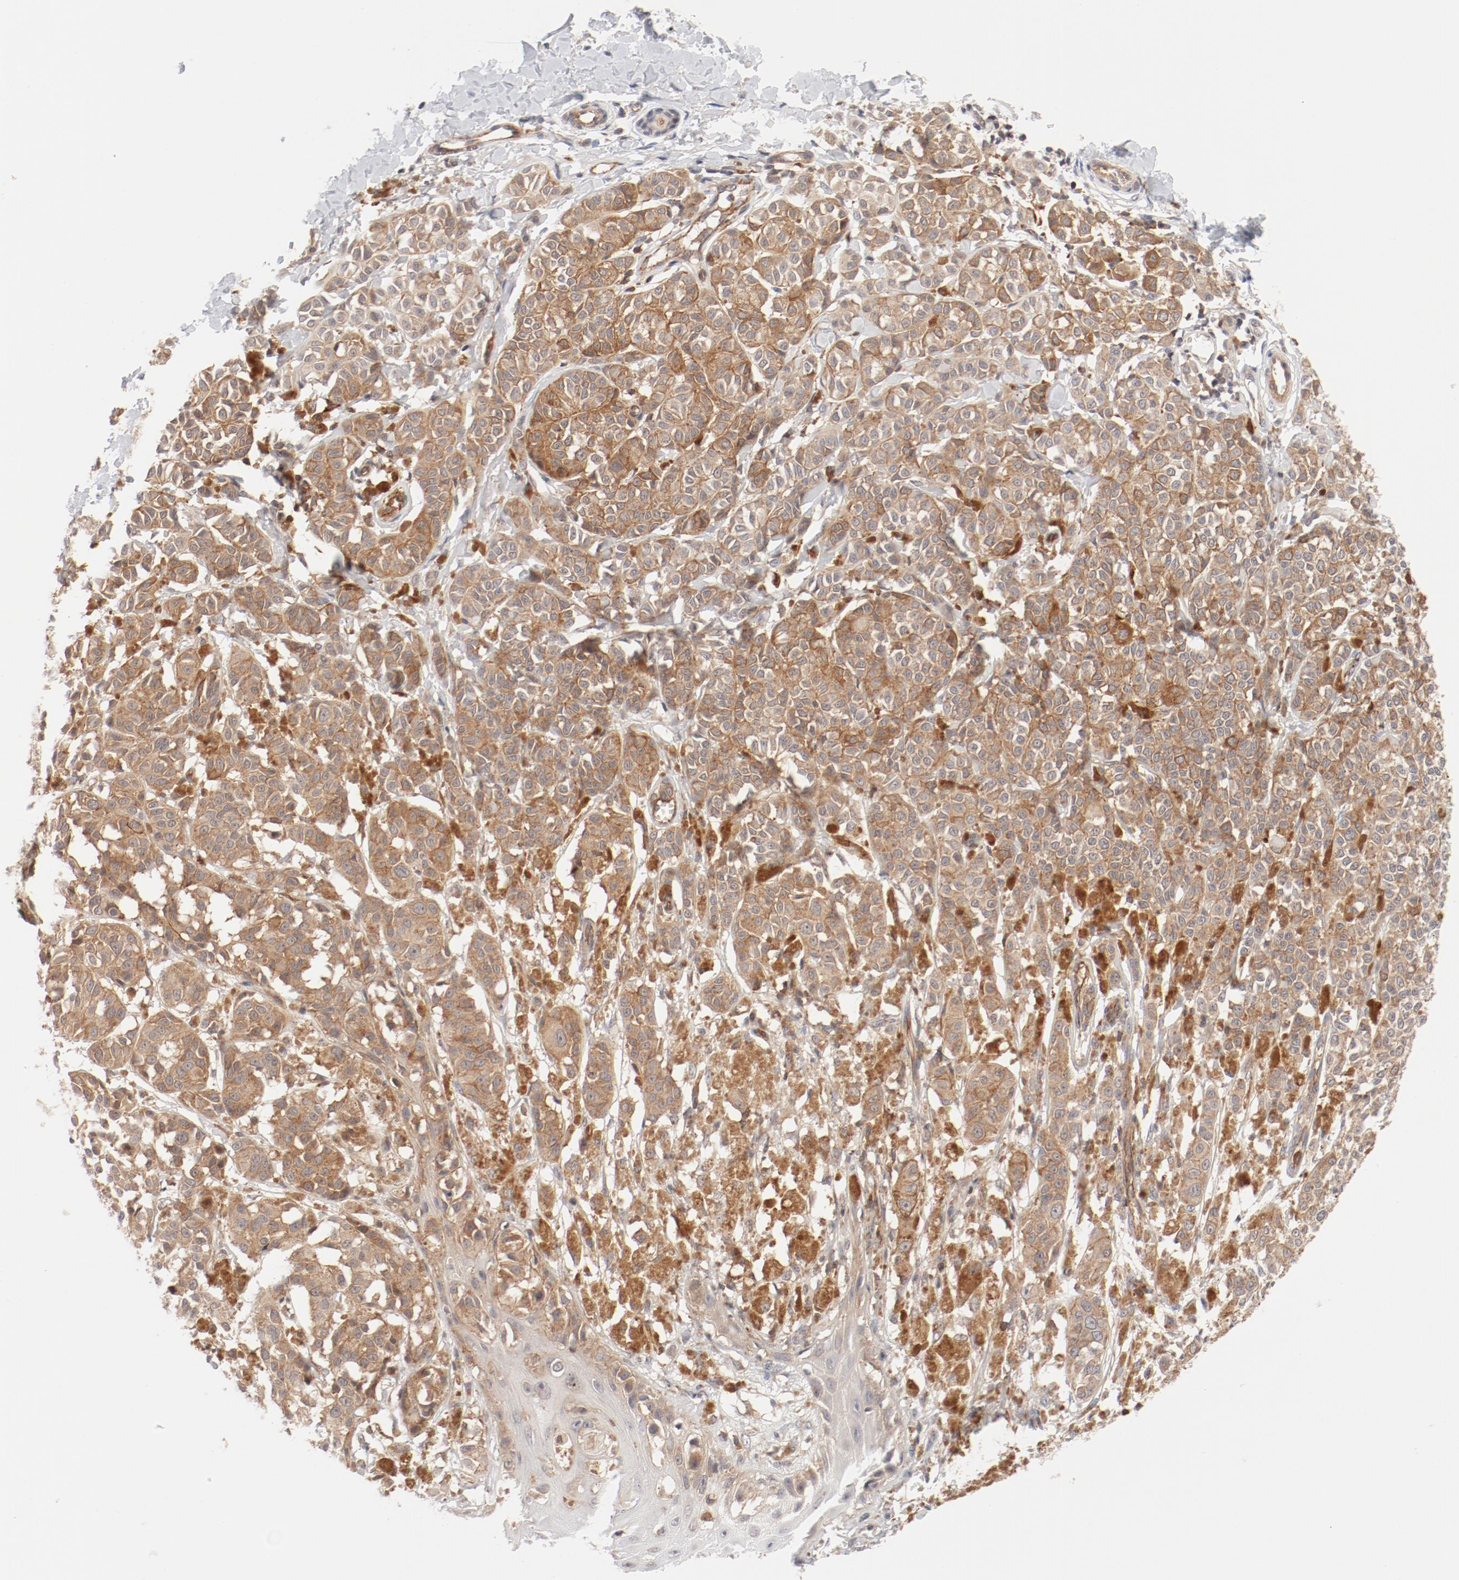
{"staining": {"intensity": "strong", "quantity": ">75%", "location": "cytoplasmic/membranous"}, "tissue": "melanoma", "cell_type": "Tumor cells", "image_type": "cancer", "snomed": [{"axis": "morphology", "description": "Malignant melanoma, NOS"}, {"axis": "topography", "description": "Skin"}], "caption": "Immunohistochemistry (IHC) (DAB) staining of human malignant melanoma exhibits strong cytoplasmic/membranous protein expression in approximately >75% of tumor cells.", "gene": "ZNF267", "patient": {"sex": "male", "age": 76}}